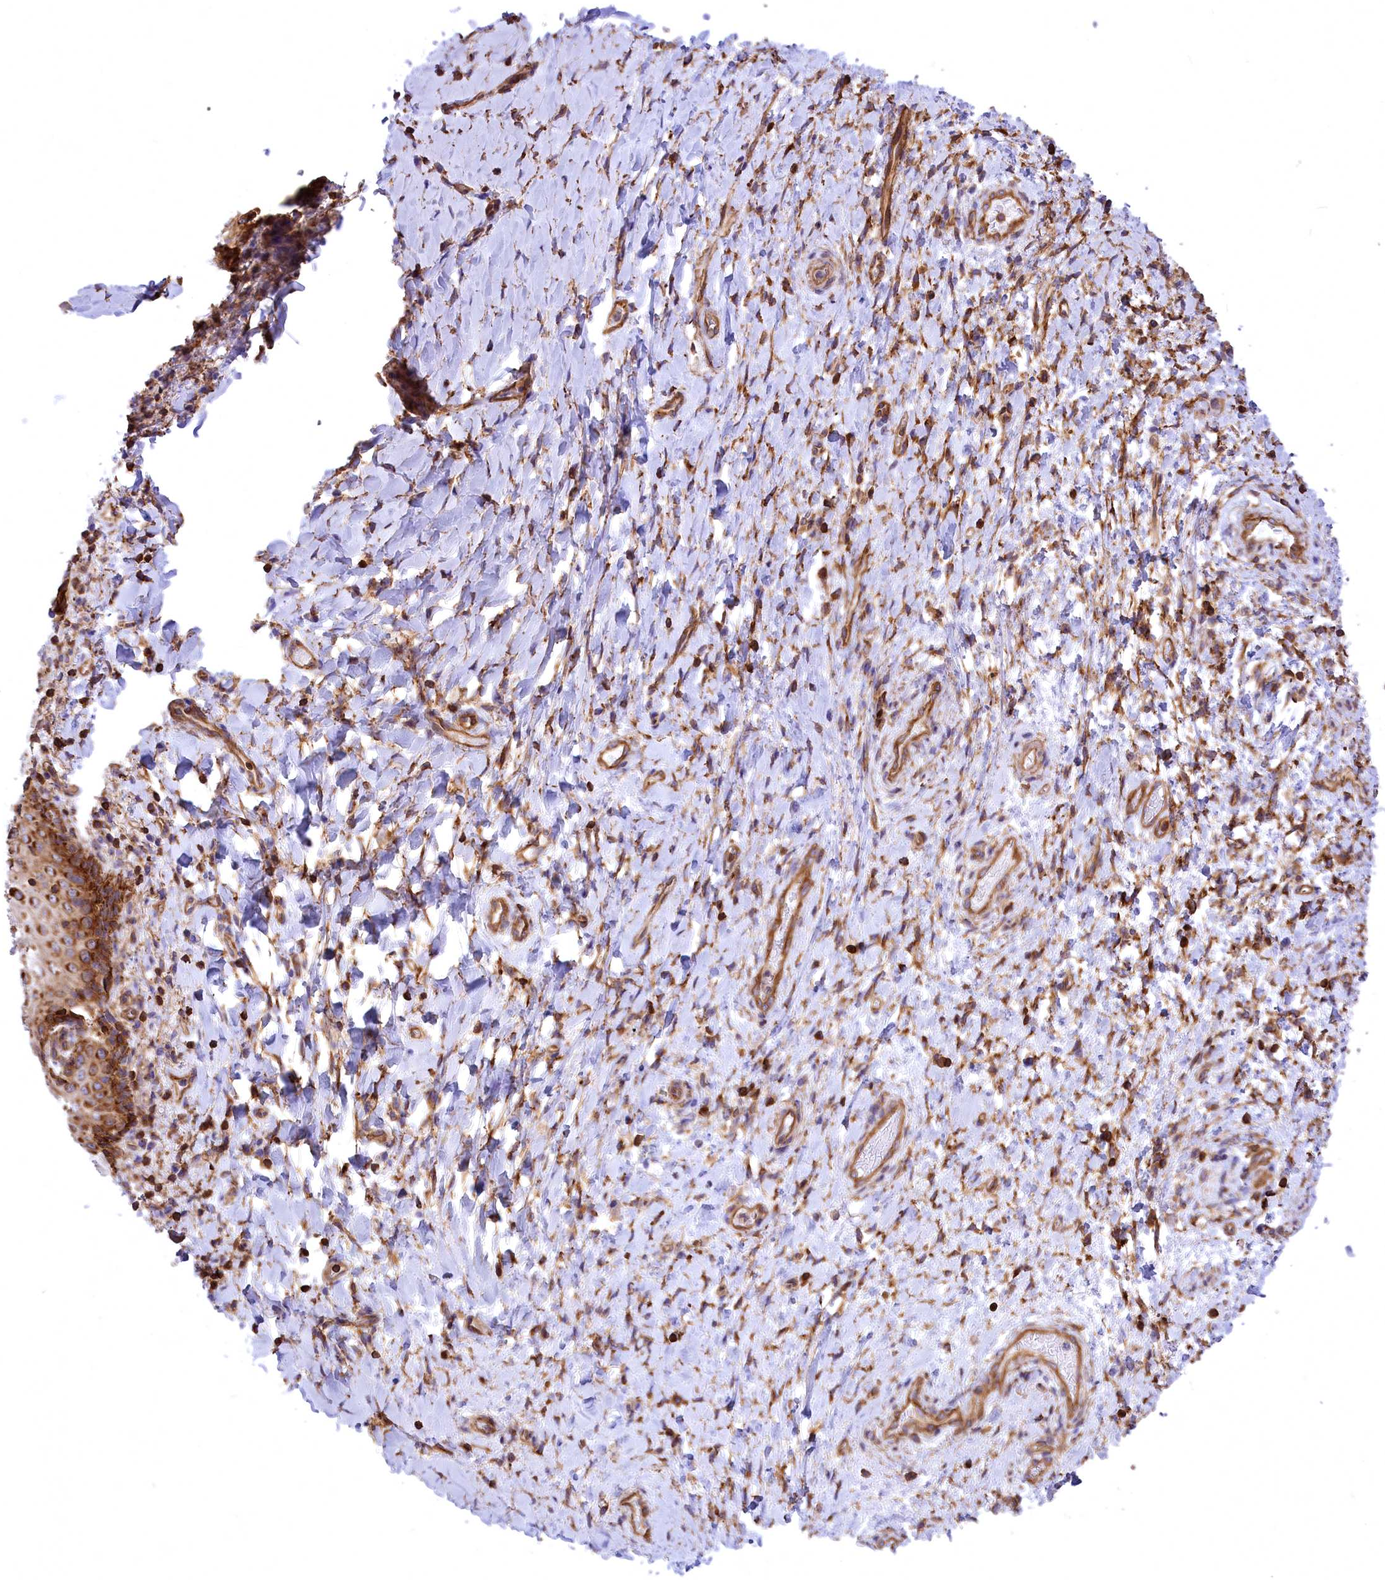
{"staining": {"intensity": "moderate", "quantity": "25%-75%", "location": "cytoplasmic/membranous"}, "tissue": "vagina", "cell_type": "Squamous epithelial cells", "image_type": "normal", "snomed": [{"axis": "morphology", "description": "Normal tissue, NOS"}, {"axis": "topography", "description": "Vagina"}], "caption": "Immunohistochemical staining of normal vagina demonstrates medium levels of moderate cytoplasmic/membranous staining in approximately 25%-75% of squamous epithelial cells.", "gene": "SEPTIN9", "patient": {"sex": "female", "age": 60}}